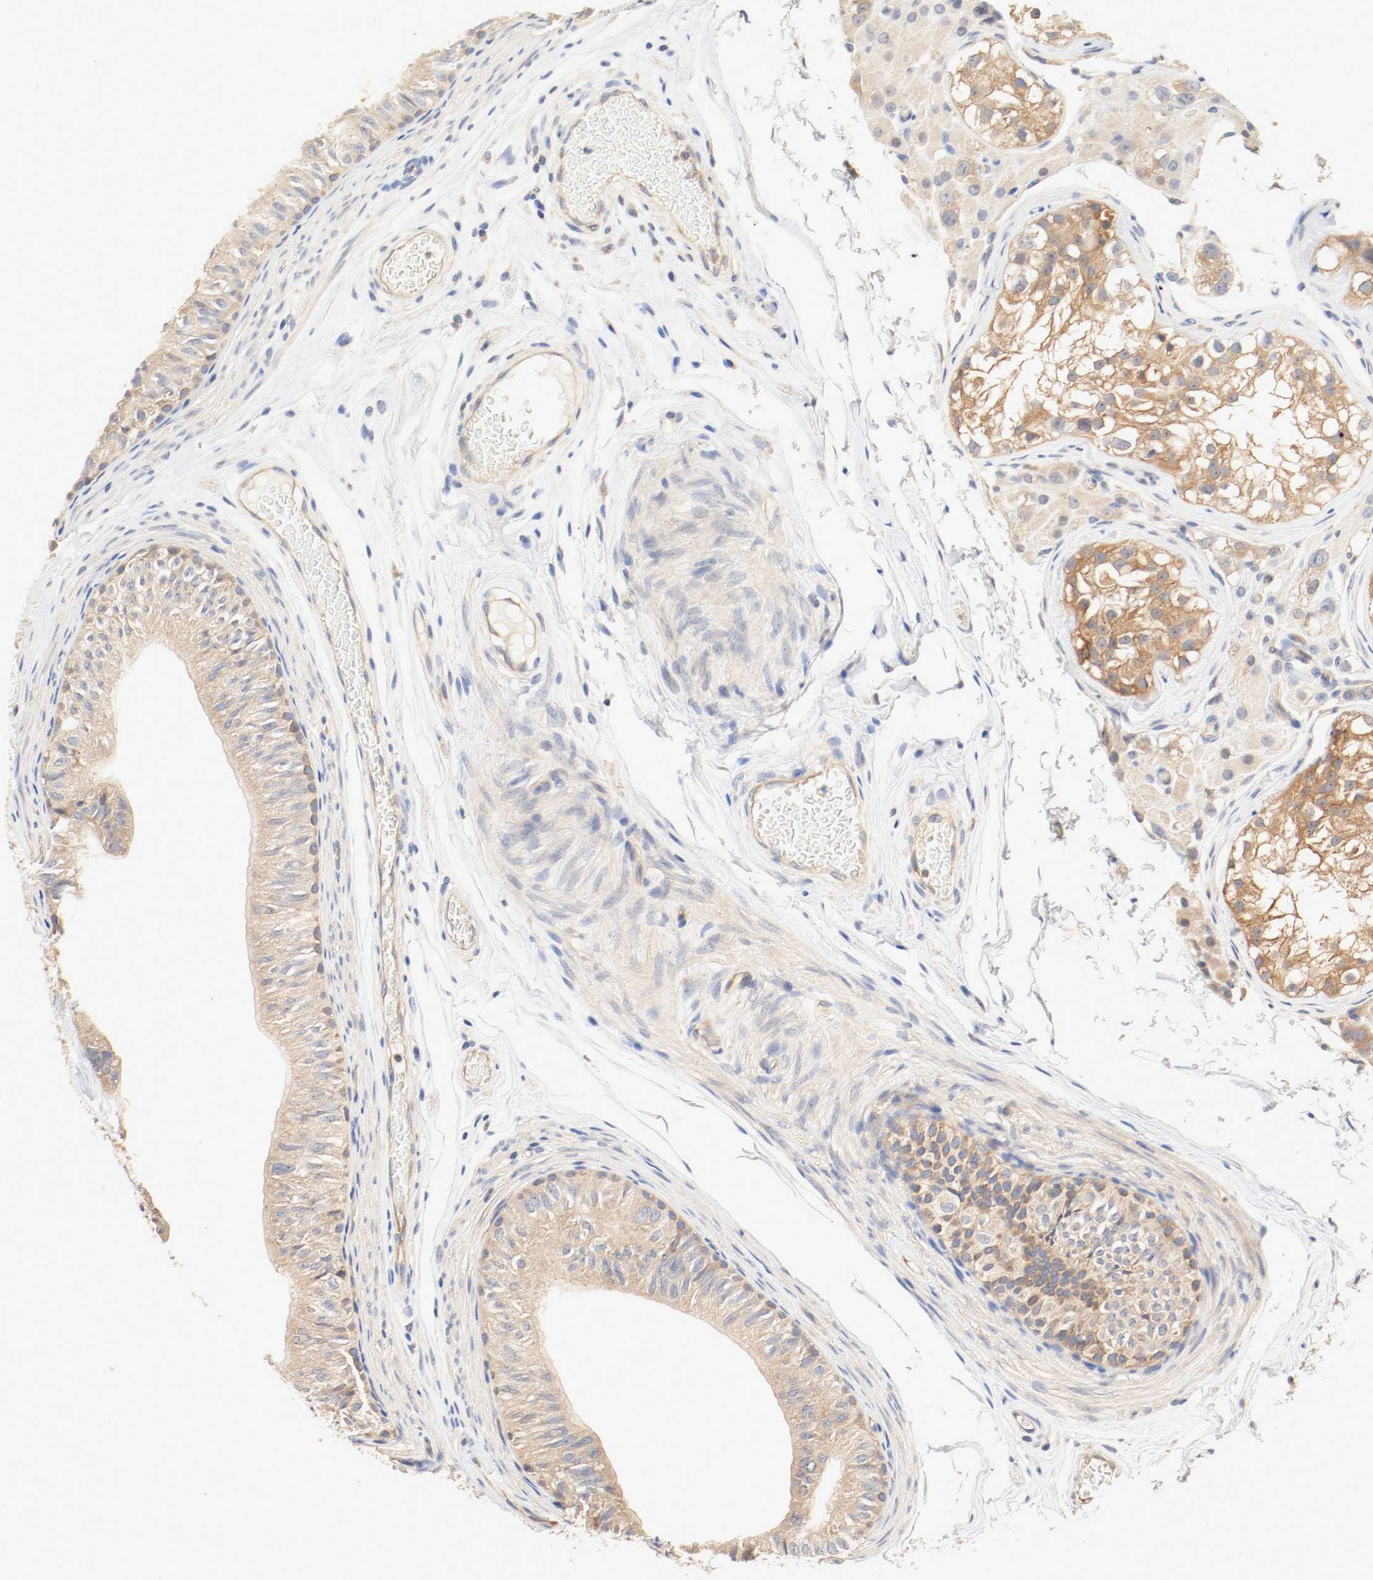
{"staining": {"intensity": "moderate", "quantity": ">75%", "location": "cytoplasmic/membranous"}, "tissue": "epididymis", "cell_type": "Glandular cells", "image_type": "normal", "snomed": [{"axis": "morphology", "description": "Normal tissue, NOS"}, {"axis": "topography", "description": "Testis"}, {"axis": "topography", "description": "Epididymis"}], "caption": "An IHC histopathology image of unremarkable tissue is shown. Protein staining in brown highlights moderate cytoplasmic/membranous positivity in epididymis within glandular cells.", "gene": "GIT1", "patient": {"sex": "male", "age": 36}}